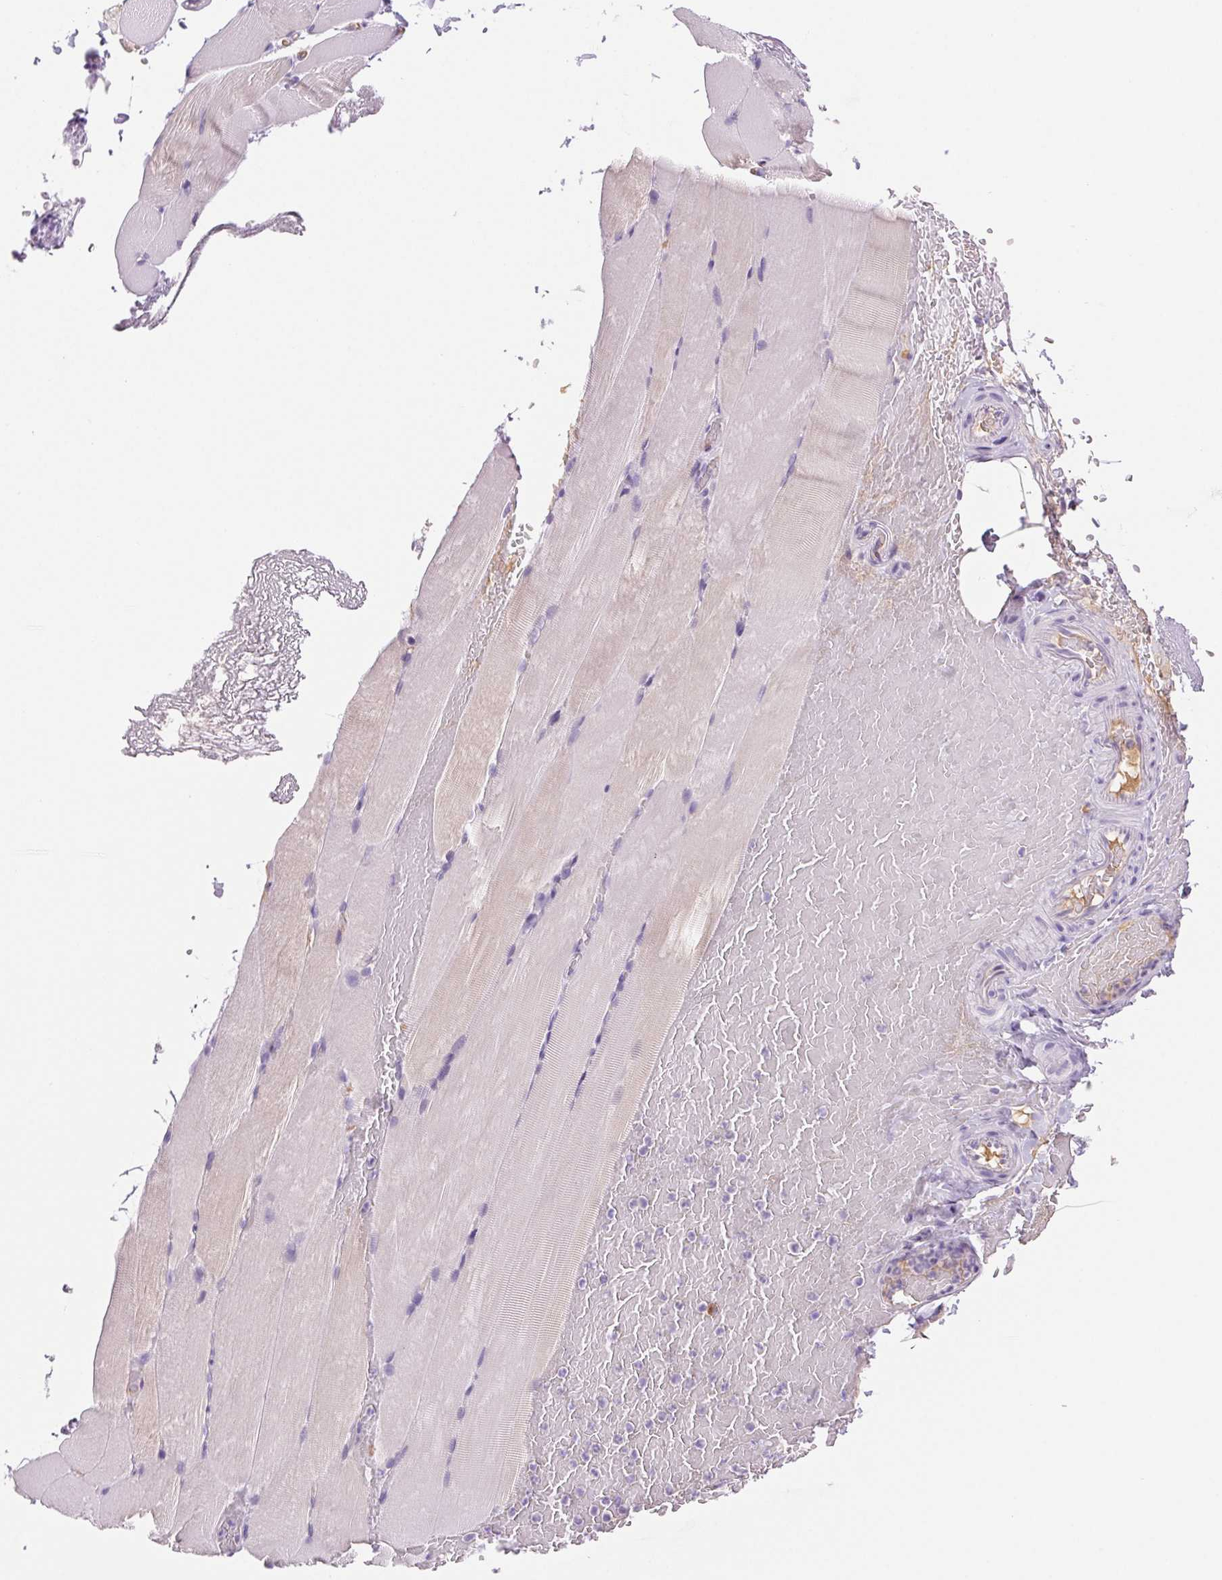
{"staining": {"intensity": "negative", "quantity": "none", "location": "none"}, "tissue": "skeletal muscle", "cell_type": "Myocytes", "image_type": "normal", "snomed": [{"axis": "morphology", "description": "Normal tissue, NOS"}, {"axis": "topography", "description": "Skeletal muscle"}], "caption": "High power microscopy micrograph of an immunohistochemistry (IHC) image of benign skeletal muscle, revealing no significant positivity in myocytes. The staining is performed using DAB (3,3'-diaminobenzidine) brown chromogen with nuclei counter-stained in using hematoxylin.", "gene": "IFIT1B", "patient": {"sex": "female", "age": 37}}